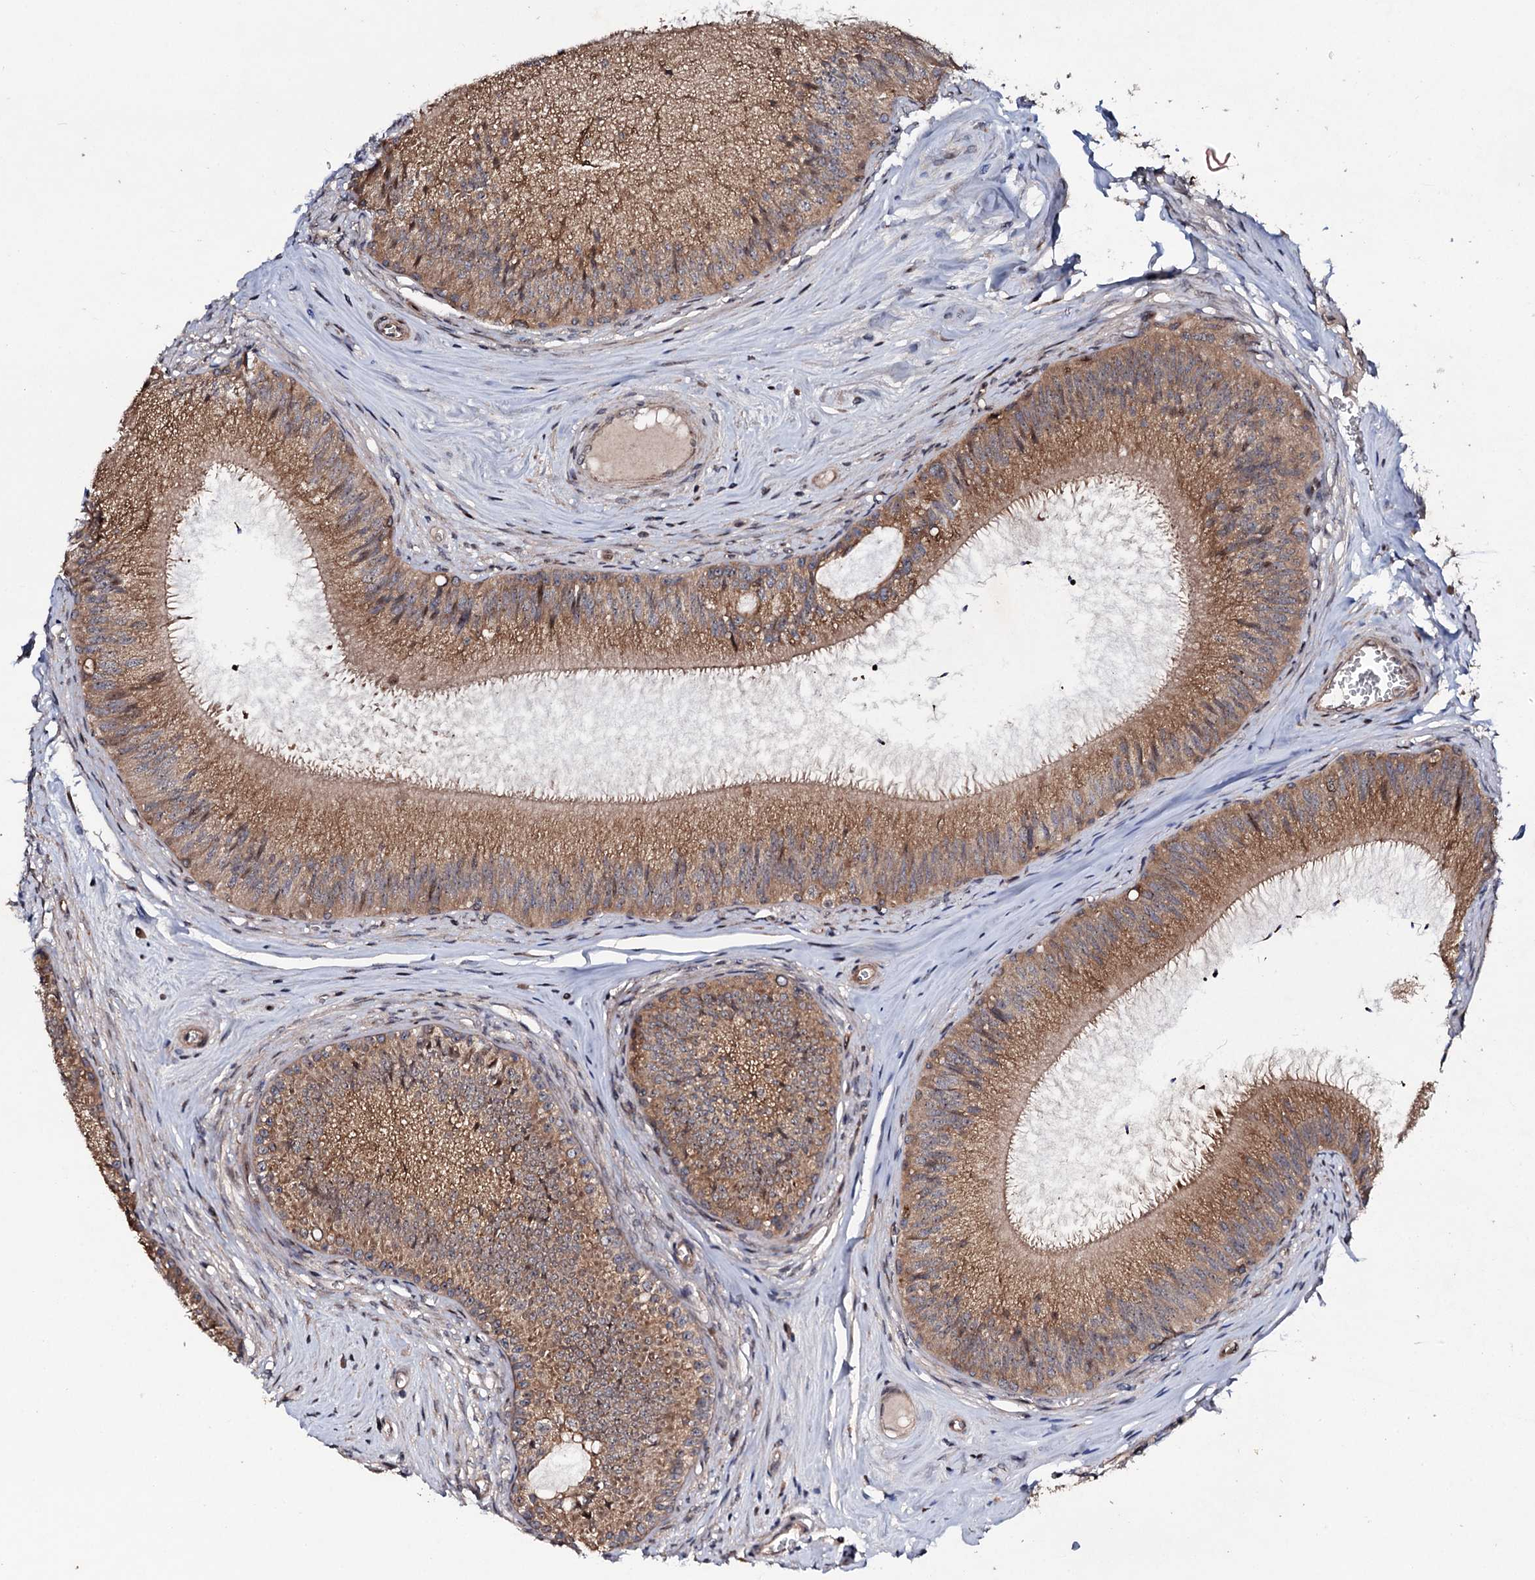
{"staining": {"intensity": "strong", "quantity": ">75%", "location": "cytoplasmic/membranous"}, "tissue": "epididymis", "cell_type": "Glandular cells", "image_type": "normal", "snomed": [{"axis": "morphology", "description": "Normal tissue, NOS"}, {"axis": "topography", "description": "Epididymis"}], "caption": "The histopathology image shows immunohistochemical staining of benign epididymis. There is strong cytoplasmic/membranous expression is seen in approximately >75% of glandular cells. (IHC, brightfield microscopy, high magnification).", "gene": "COG6", "patient": {"sex": "male", "age": 46}}